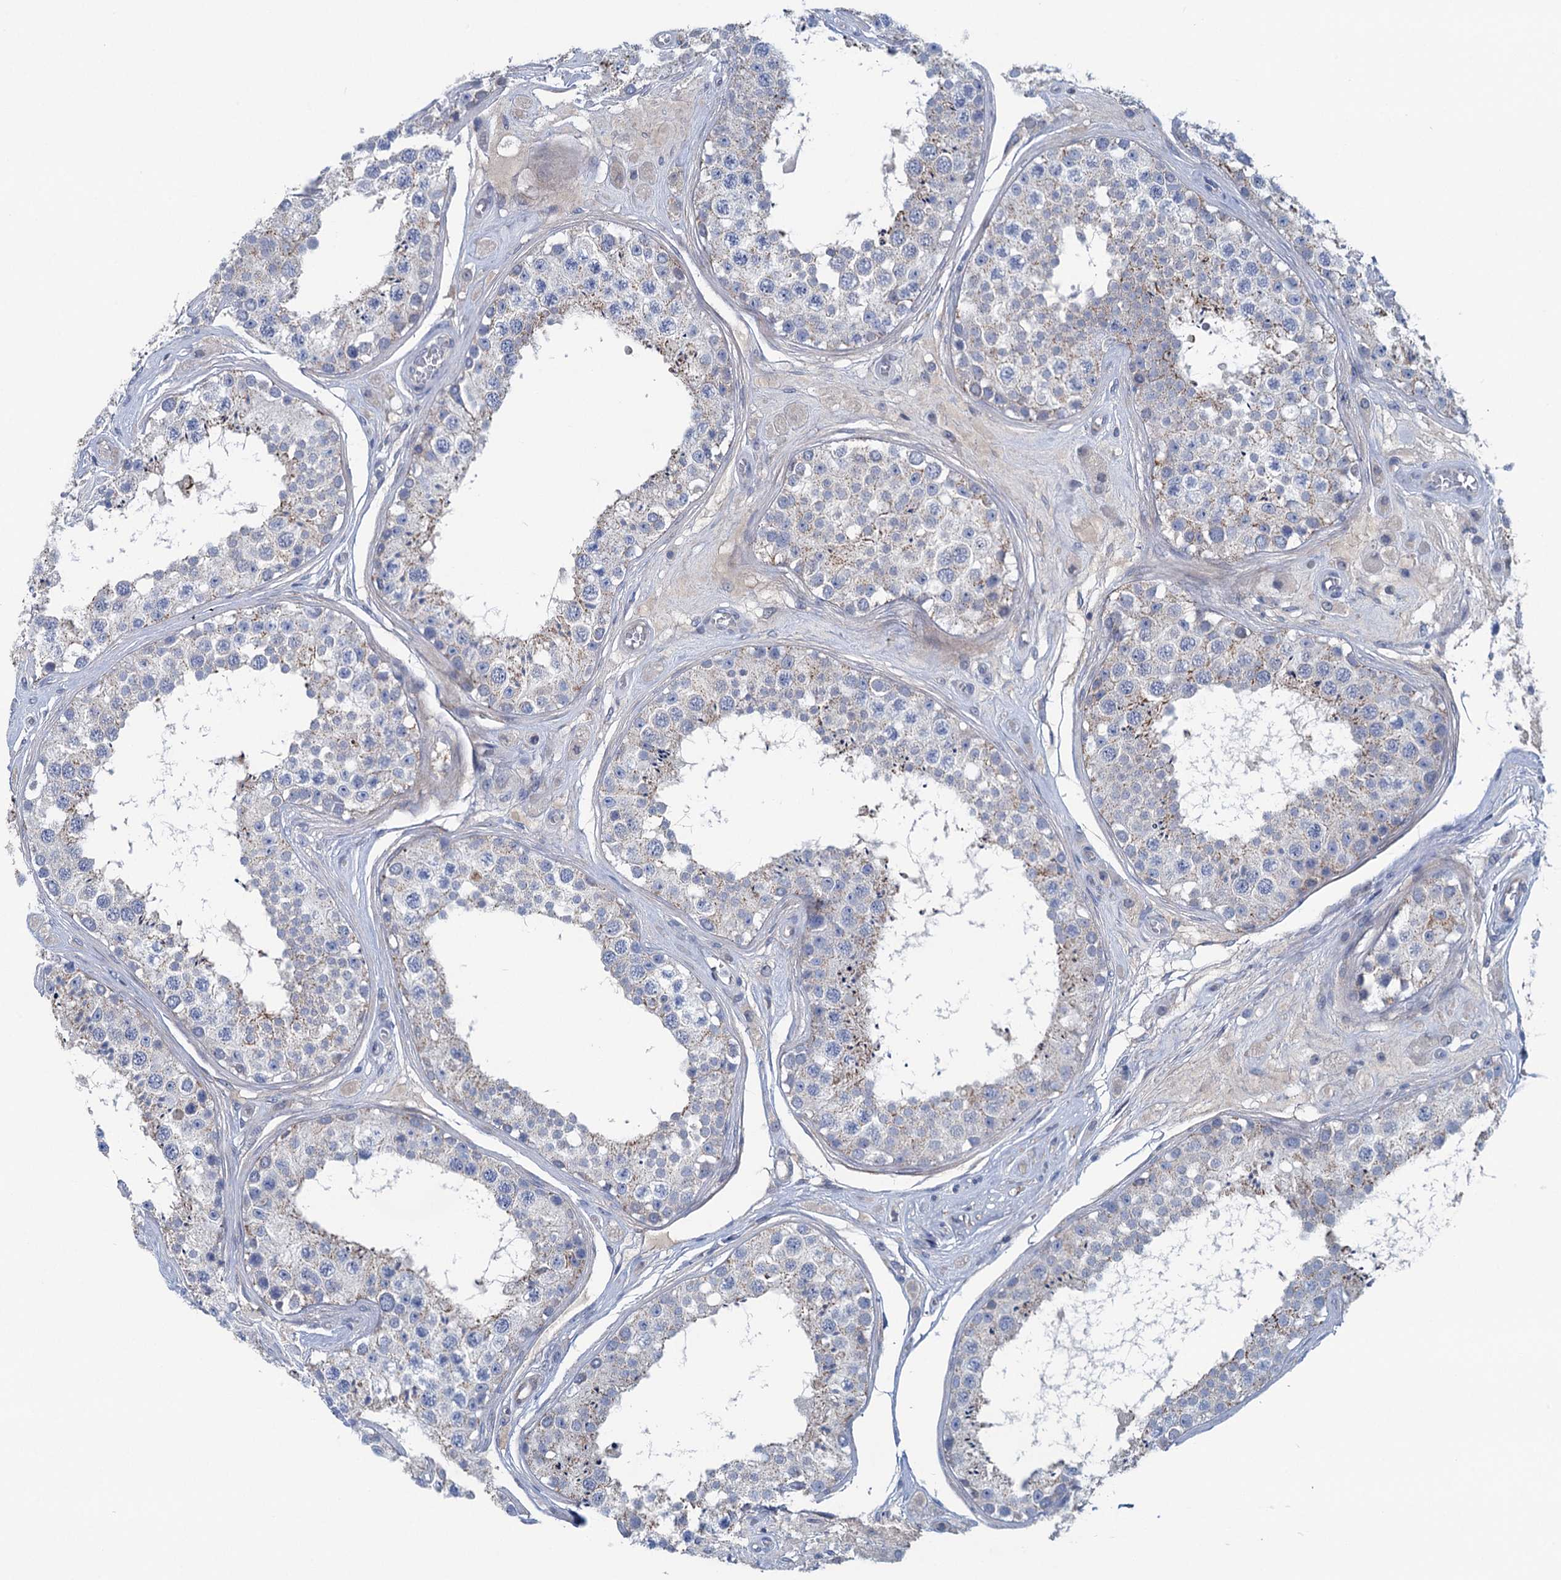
{"staining": {"intensity": "negative", "quantity": "none", "location": "none"}, "tissue": "testis", "cell_type": "Cells in seminiferous ducts", "image_type": "normal", "snomed": [{"axis": "morphology", "description": "Normal tissue, NOS"}, {"axis": "topography", "description": "Testis"}], "caption": "The photomicrograph demonstrates no staining of cells in seminiferous ducts in normal testis.", "gene": "CHDH", "patient": {"sex": "male", "age": 25}}